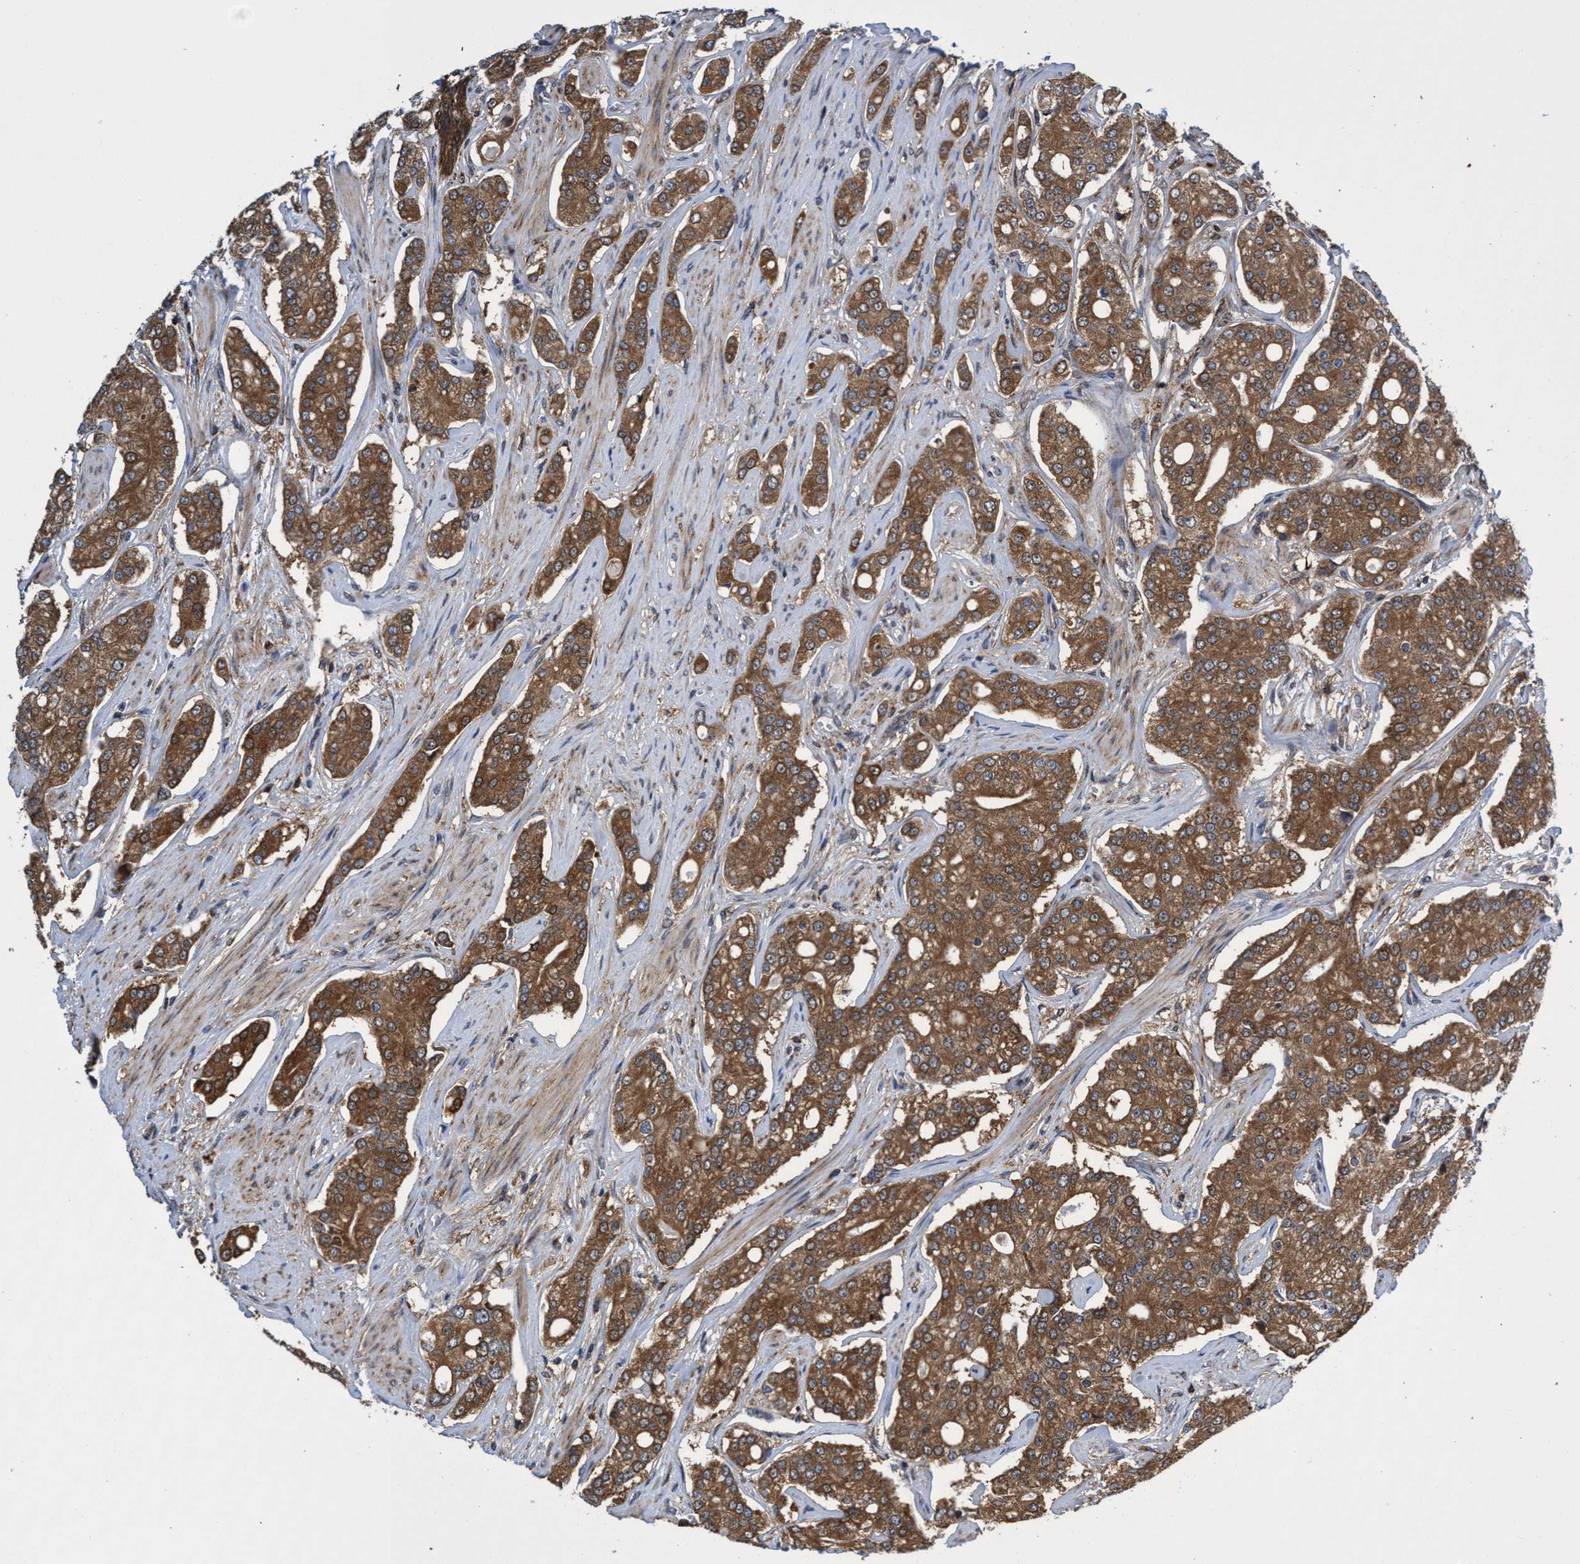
{"staining": {"intensity": "strong", "quantity": ">75%", "location": "cytoplasmic/membranous"}, "tissue": "prostate cancer", "cell_type": "Tumor cells", "image_type": "cancer", "snomed": [{"axis": "morphology", "description": "Adenocarcinoma, High grade"}, {"axis": "topography", "description": "Prostate"}], "caption": "Immunohistochemical staining of human prostate cancer exhibits high levels of strong cytoplasmic/membranous protein positivity in about >75% of tumor cells.", "gene": "CRYZ", "patient": {"sex": "male", "age": 71}}